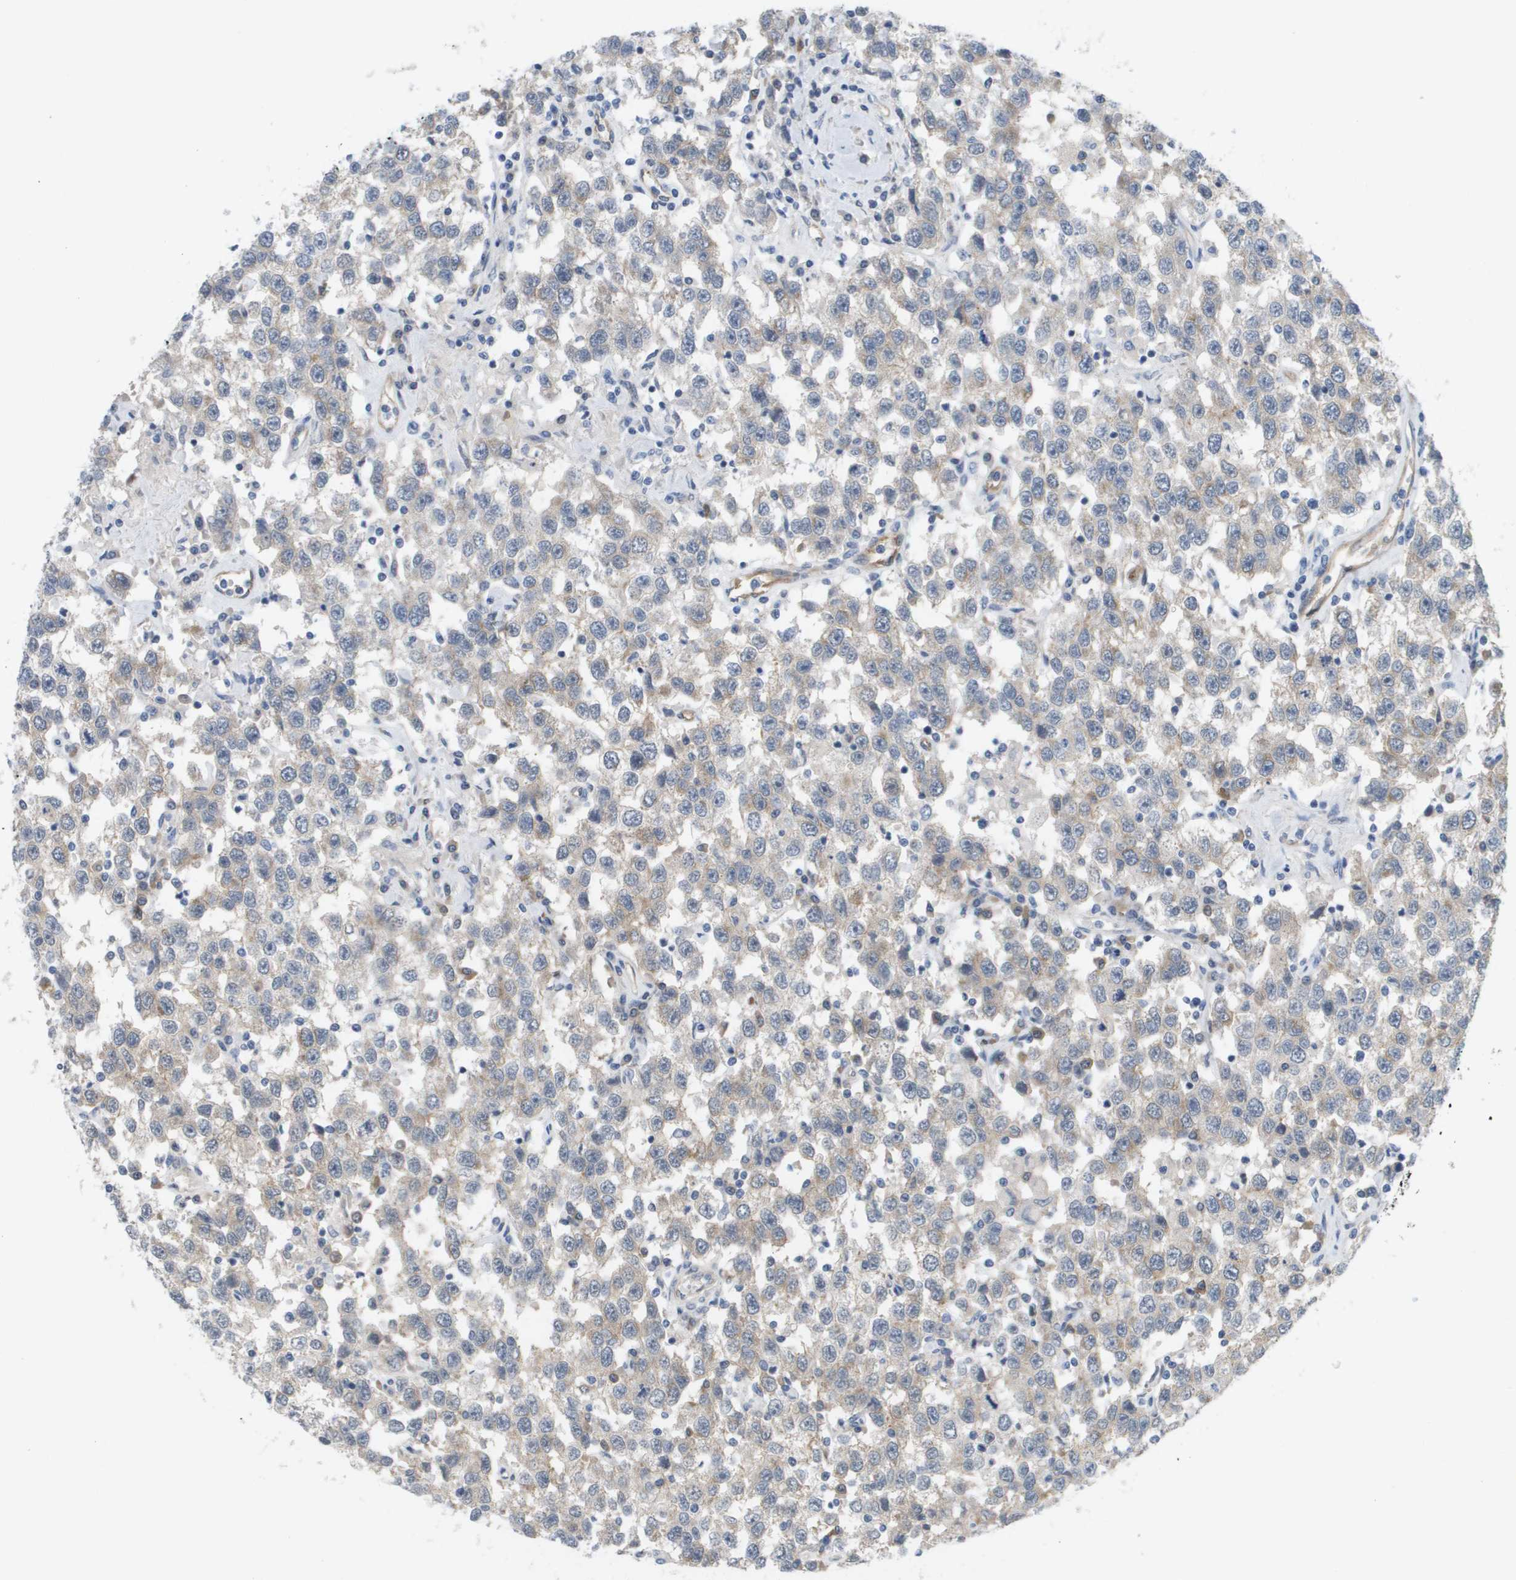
{"staining": {"intensity": "weak", "quantity": "25%-75%", "location": "cytoplasmic/membranous"}, "tissue": "testis cancer", "cell_type": "Tumor cells", "image_type": "cancer", "snomed": [{"axis": "morphology", "description": "Seminoma, NOS"}, {"axis": "topography", "description": "Testis"}], "caption": "A brown stain highlights weak cytoplasmic/membranous staining of a protein in testis cancer (seminoma) tumor cells.", "gene": "MARCHF8", "patient": {"sex": "male", "age": 41}}